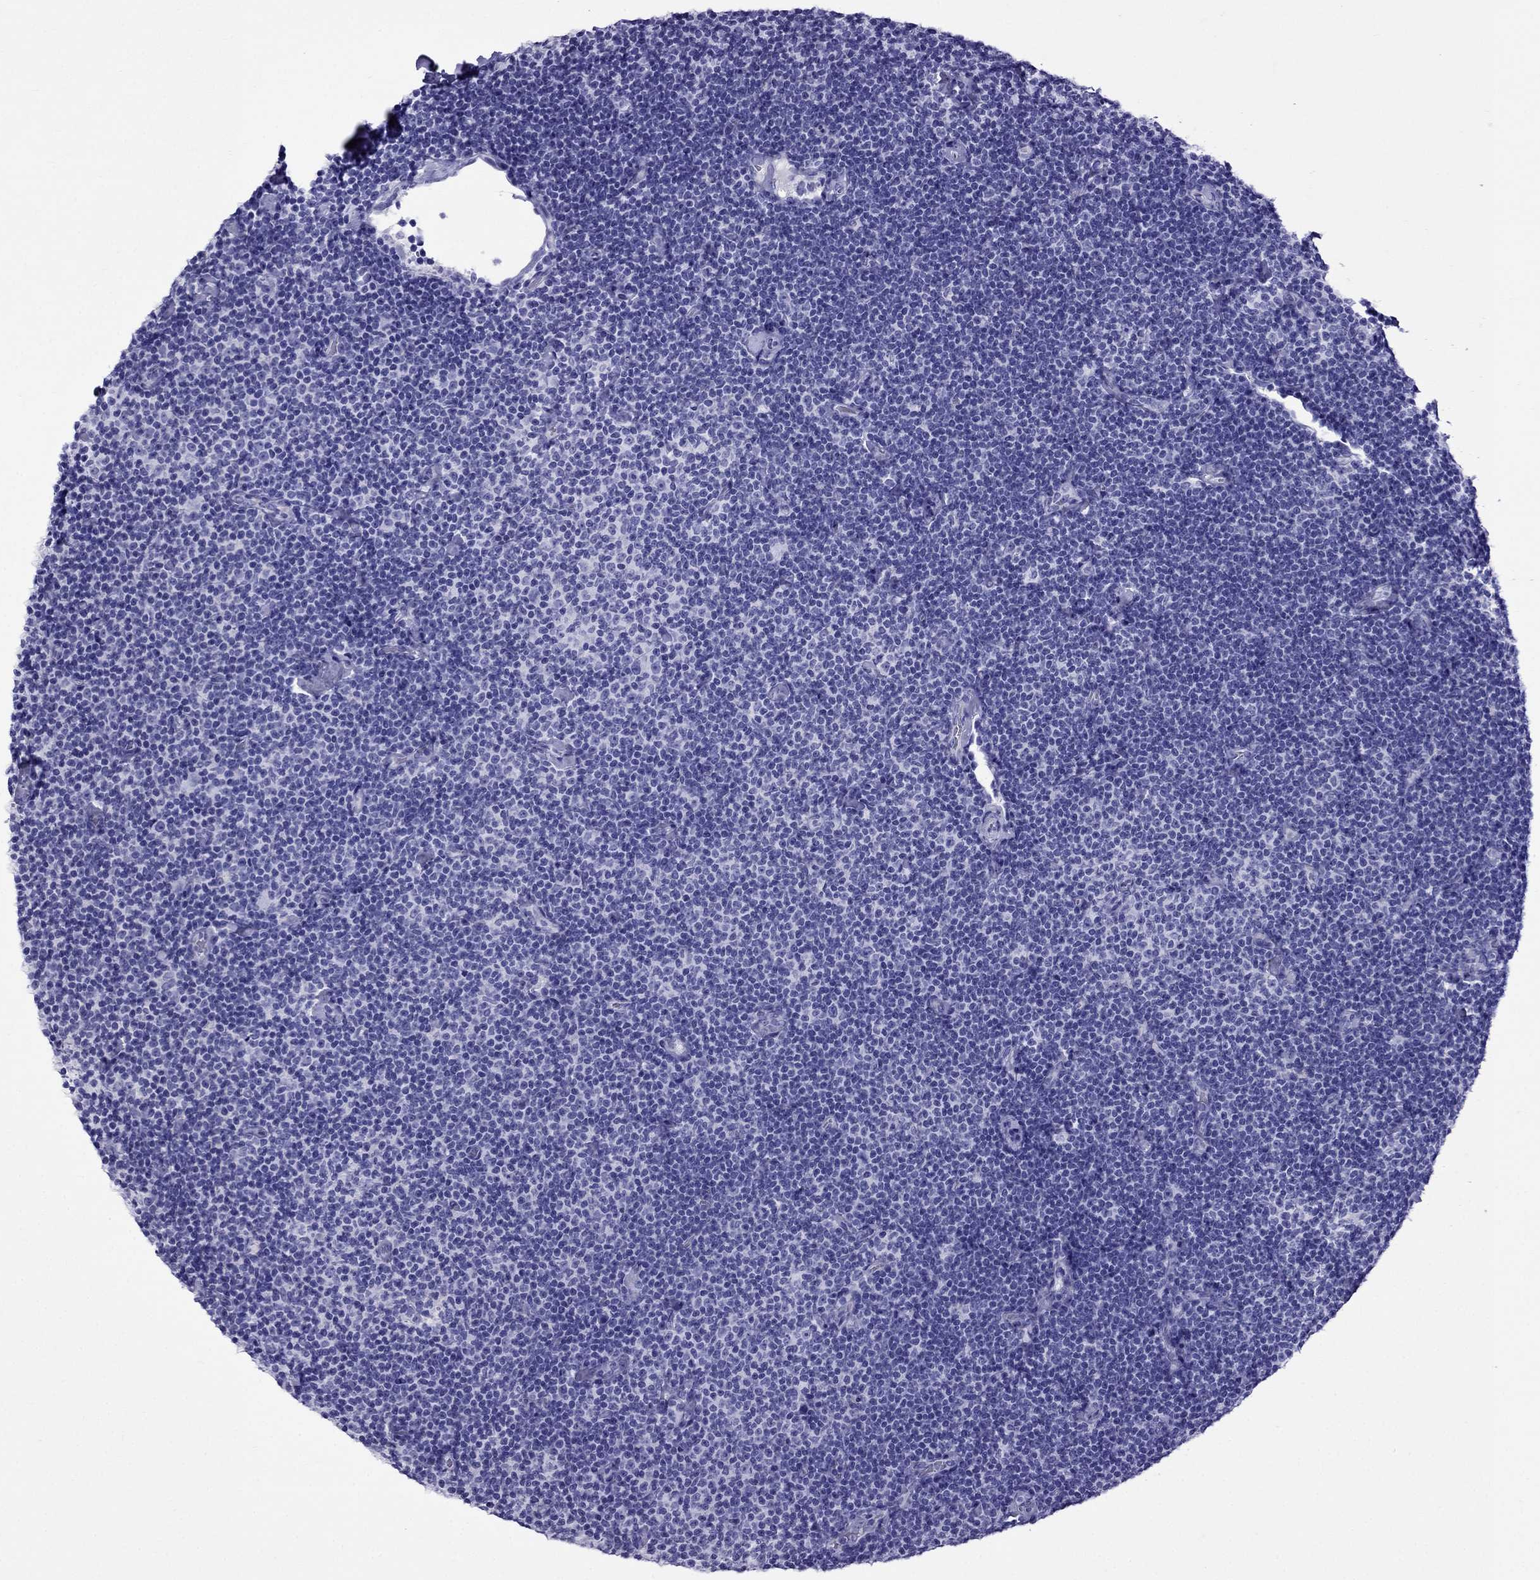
{"staining": {"intensity": "negative", "quantity": "none", "location": "none"}, "tissue": "lymphoma", "cell_type": "Tumor cells", "image_type": "cancer", "snomed": [{"axis": "morphology", "description": "Malignant lymphoma, non-Hodgkin's type, Low grade"}, {"axis": "topography", "description": "Lymph node"}], "caption": "This micrograph is of lymphoma stained with IHC to label a protein in brown with the nuclei are counter-stained blue. There is no expression in tumor cells.", "gene": "CRYBA1", "patient": {"sex": "male", "age": 81}}